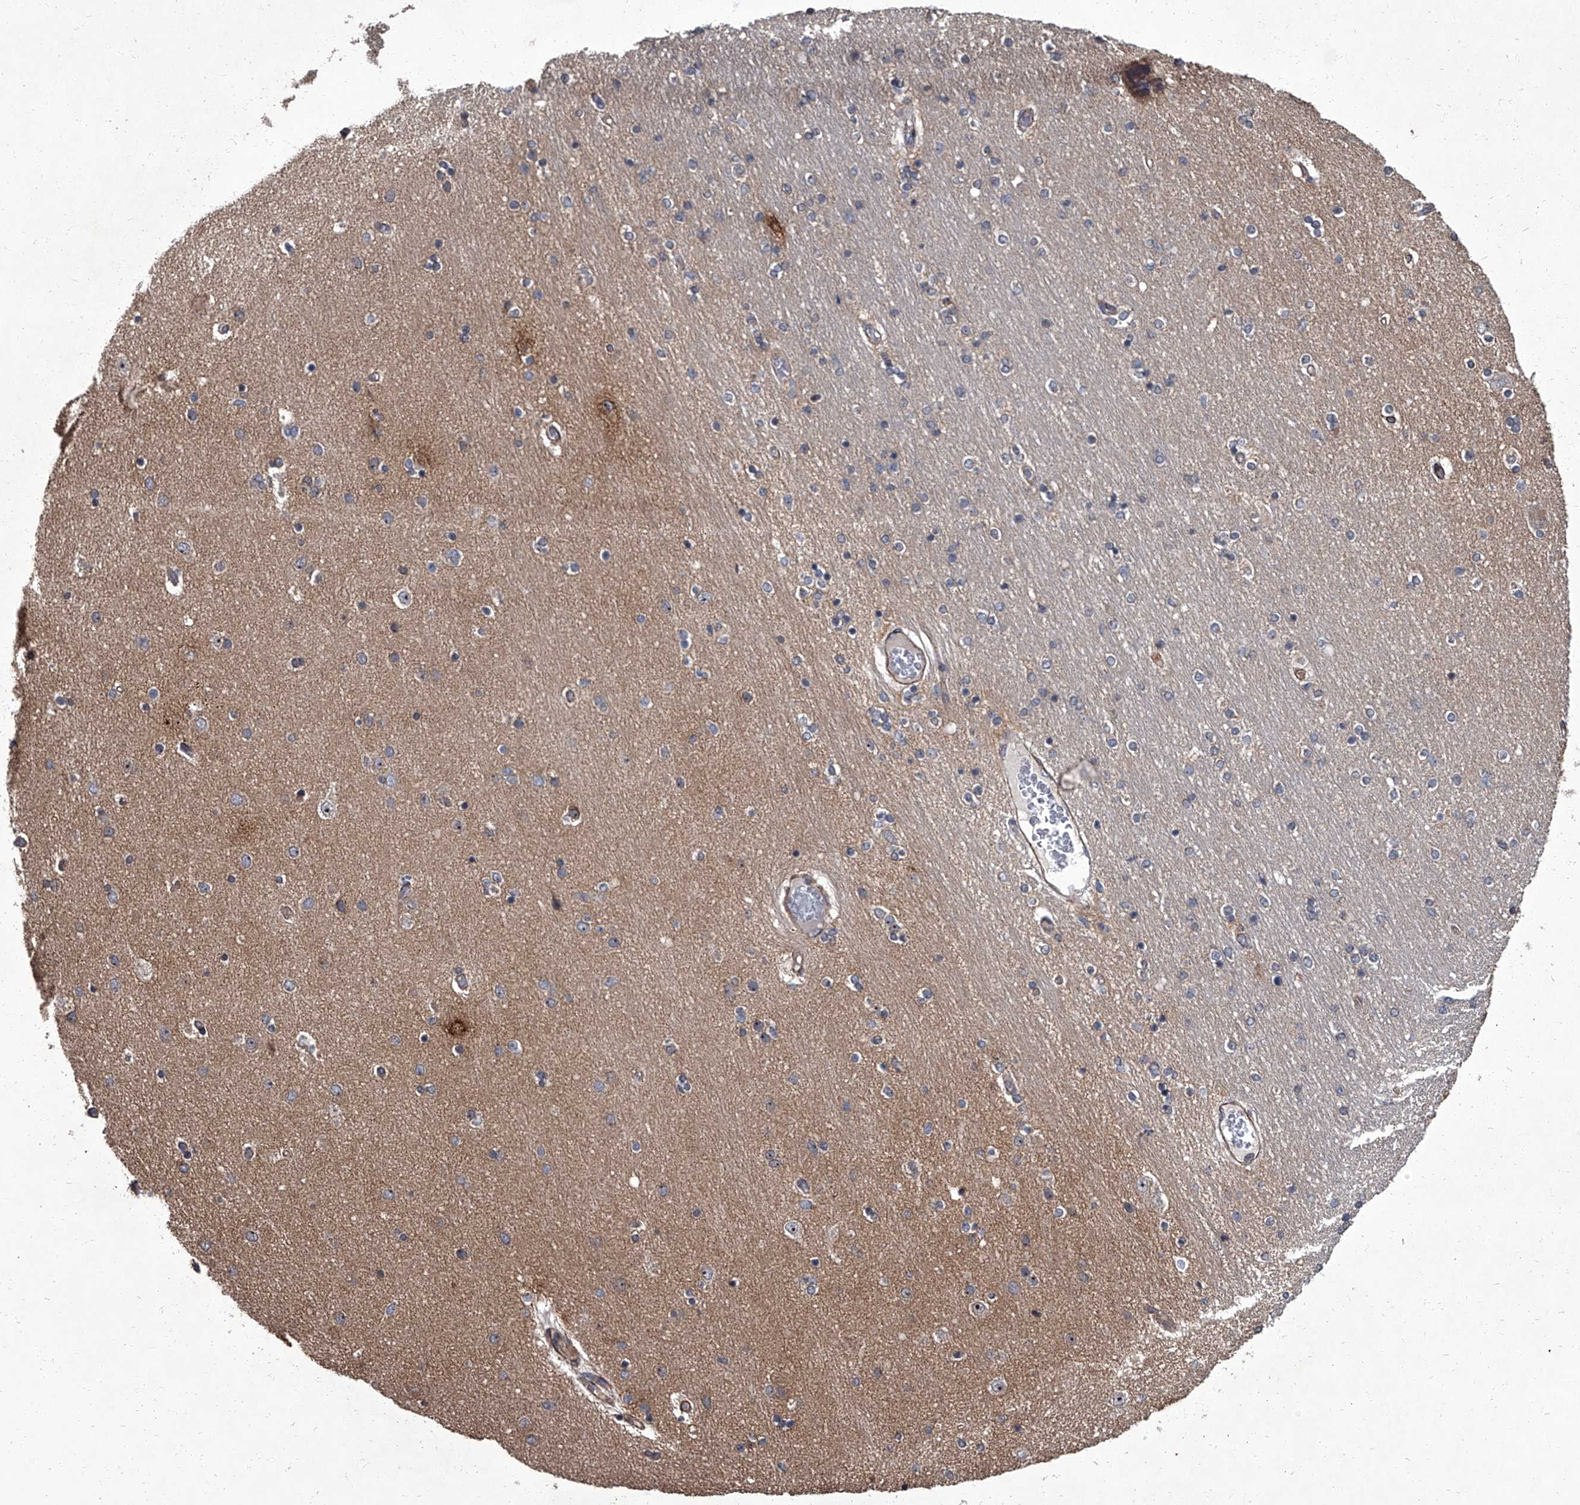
{"staining": {"intensity": "weak", "quantity": "25%-75%", "location": "cytoplasmic/membranous"}, "tissue": "hippocampus", "cell_type": "Glial cells", "image_type": "normal", "snomed": [{"axis": "morphology", "description": "Normal tissue, NOS"}, {"axis": "topography", "description": "Hippocampus"}], "caption": "Protein expression analysis of normal hippocampus reveals weak cytoplasmic/membranous positivity in about 25%-75% of glial cells. (DAB (3,3'-diaminobenzidine) = brown stain, brightfield microscopy at high magnification).", "gene": "SIRT4", "patient": {"sex": "female", "age": 54}}